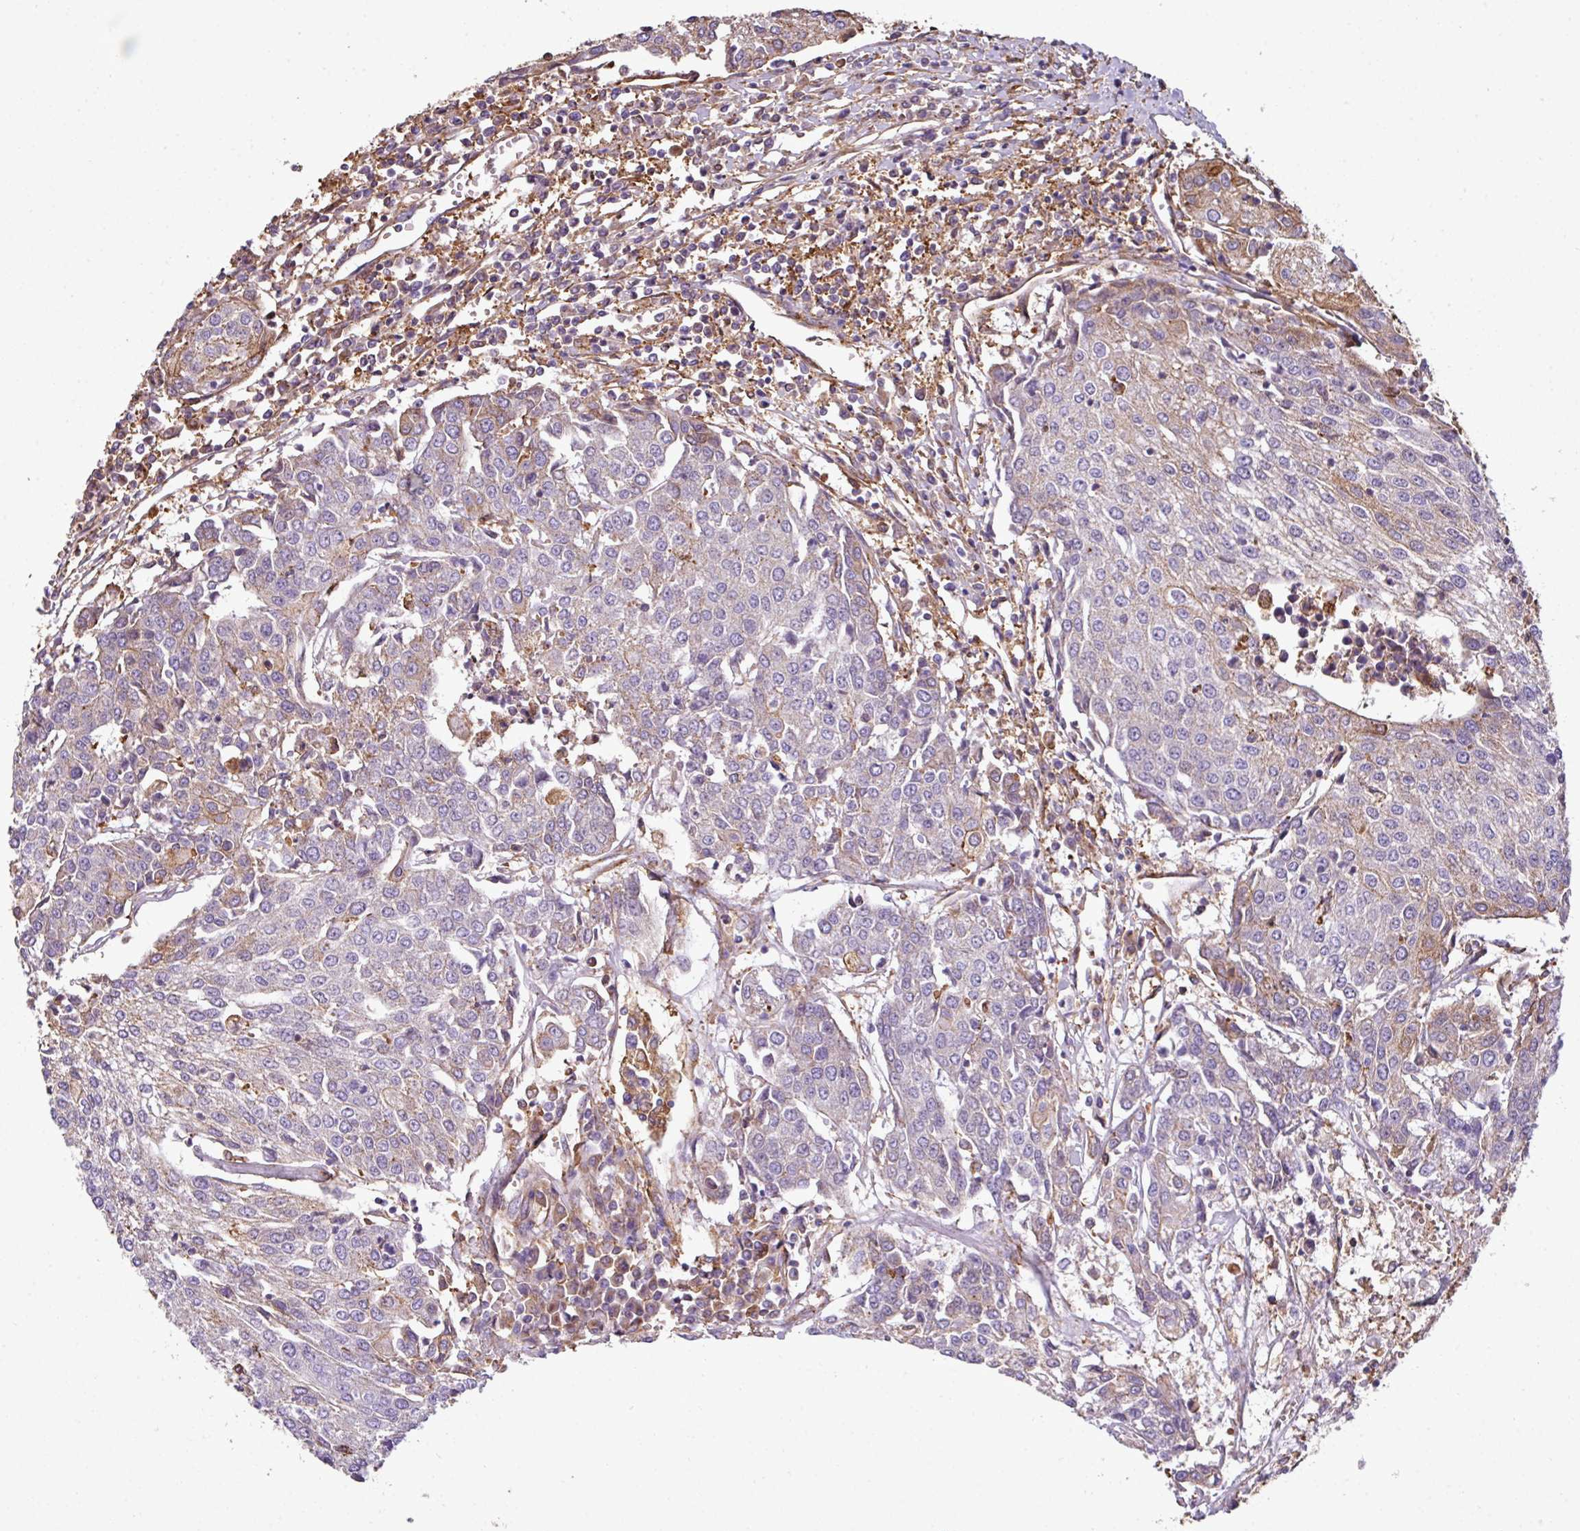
{"staining": {"intensity": "weak", "quantity": "<25%", "location": "cytoplasmic/membranous"}, "tissue": "urothelial cancer", "cell_type": "Tumor cells", "image_type": "cancer", "snomed": [{"axis": "morphology", "description": "Urothelial carcinoma, High grade"}, {"axis": "topography", "description": "Urinary bladder"}], "caption": "Tumor cells are negative for protein expression in human urothelial carcinoma (high-grade).", "gene": "XNDC1N", "patient": {"sex": "female", "age": 85}}